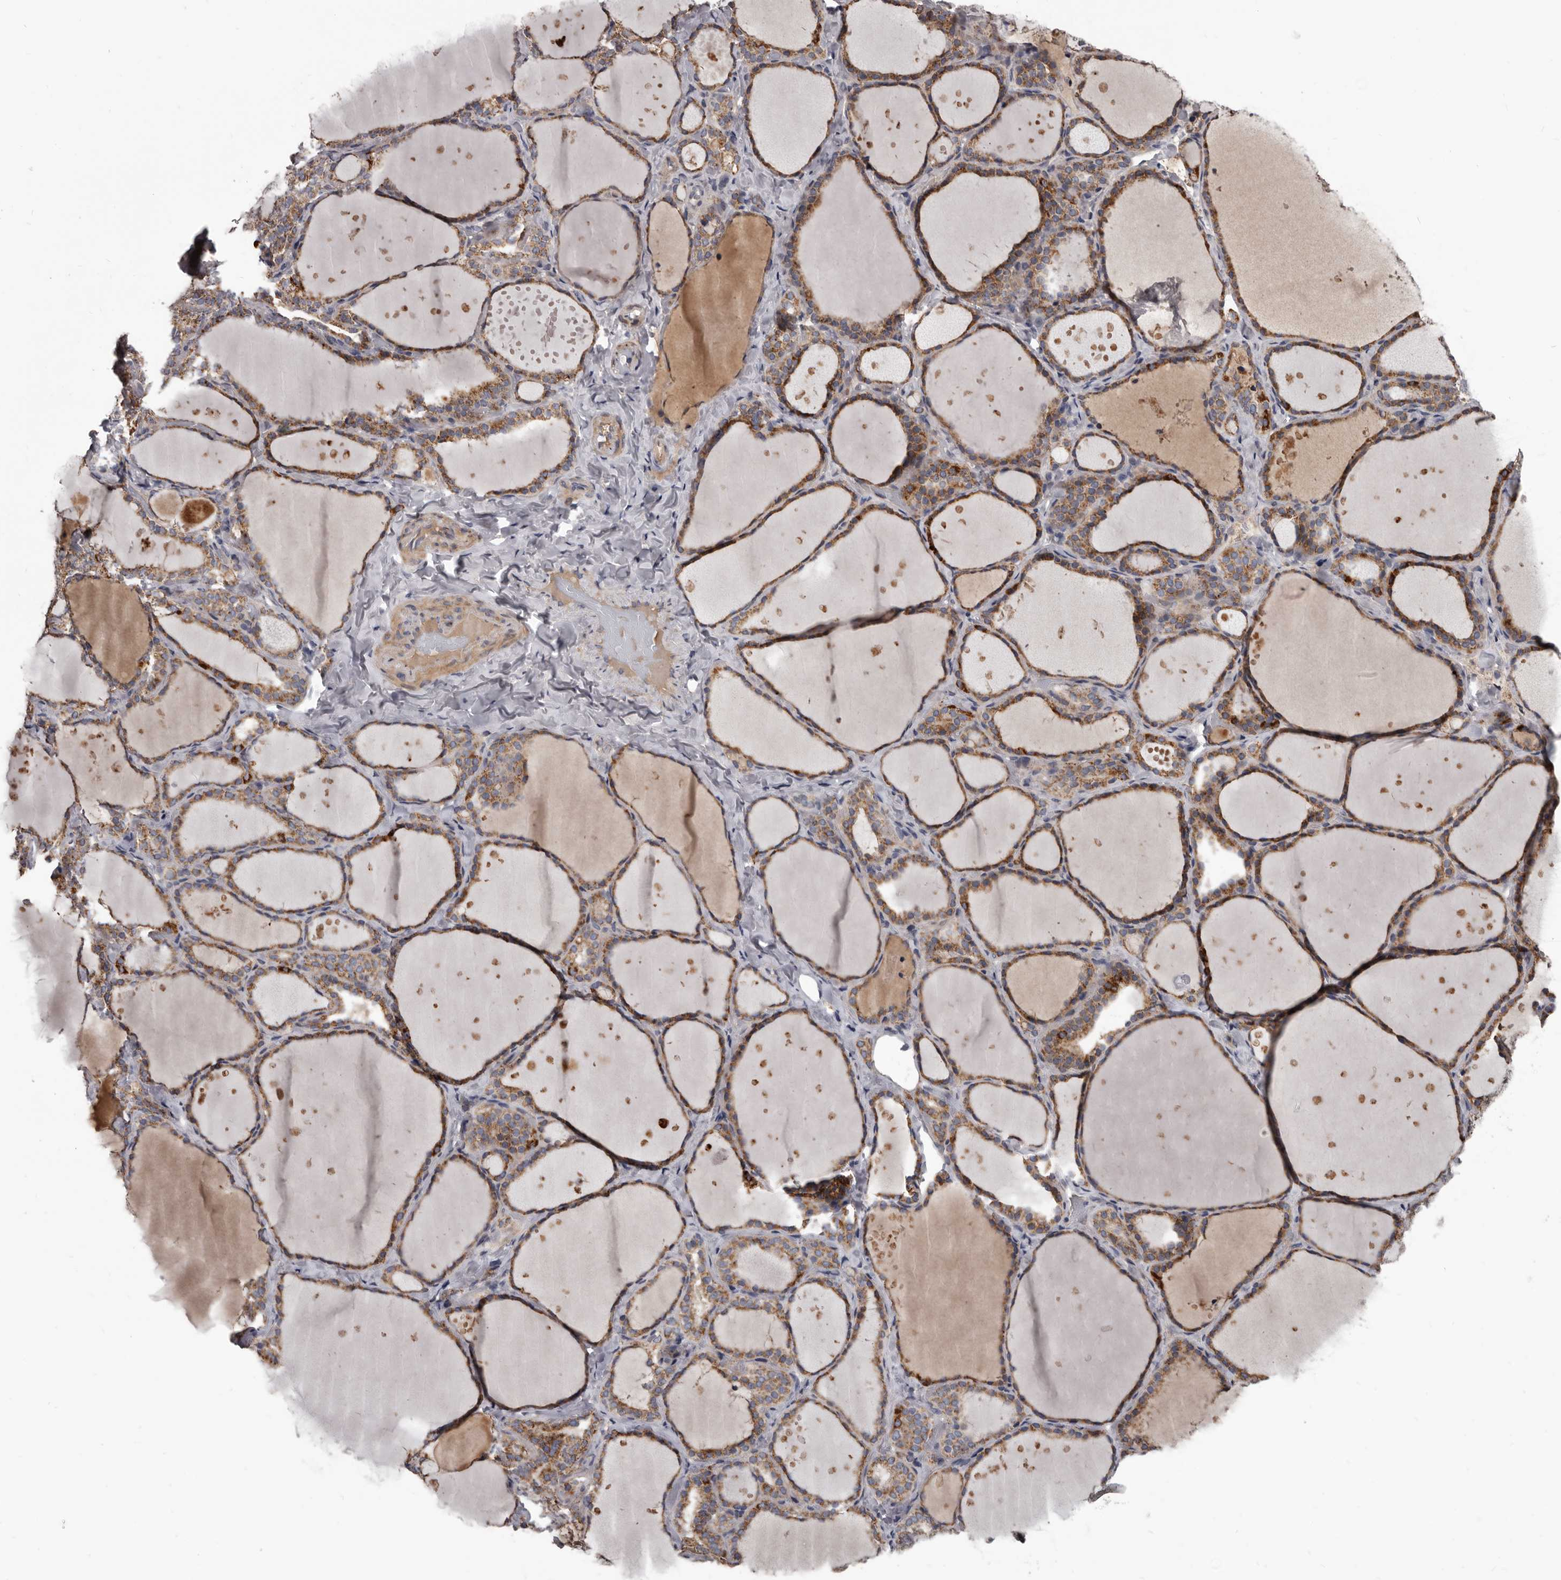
{"staining": {"intensity": "moderate", "quantity": ">75%", "location": "cytoplasmic/membranous"}, "tissue": "thyroid gland", "cell_type": "Glandular cells", "image_type": "normal", "snomed": [{"axis": "morphology", "description": "Normal tissue, NOS"}, {"axis": "topography", "description": "Thyroid gland"}], "caption": "Moderate cytoplasmic/membranous positivity is identified in about >75% of glandular cells in unremarkable thyroid gland.", "gene": "ALDH5A1", "patient": {"sex": "female", "age": 44}}